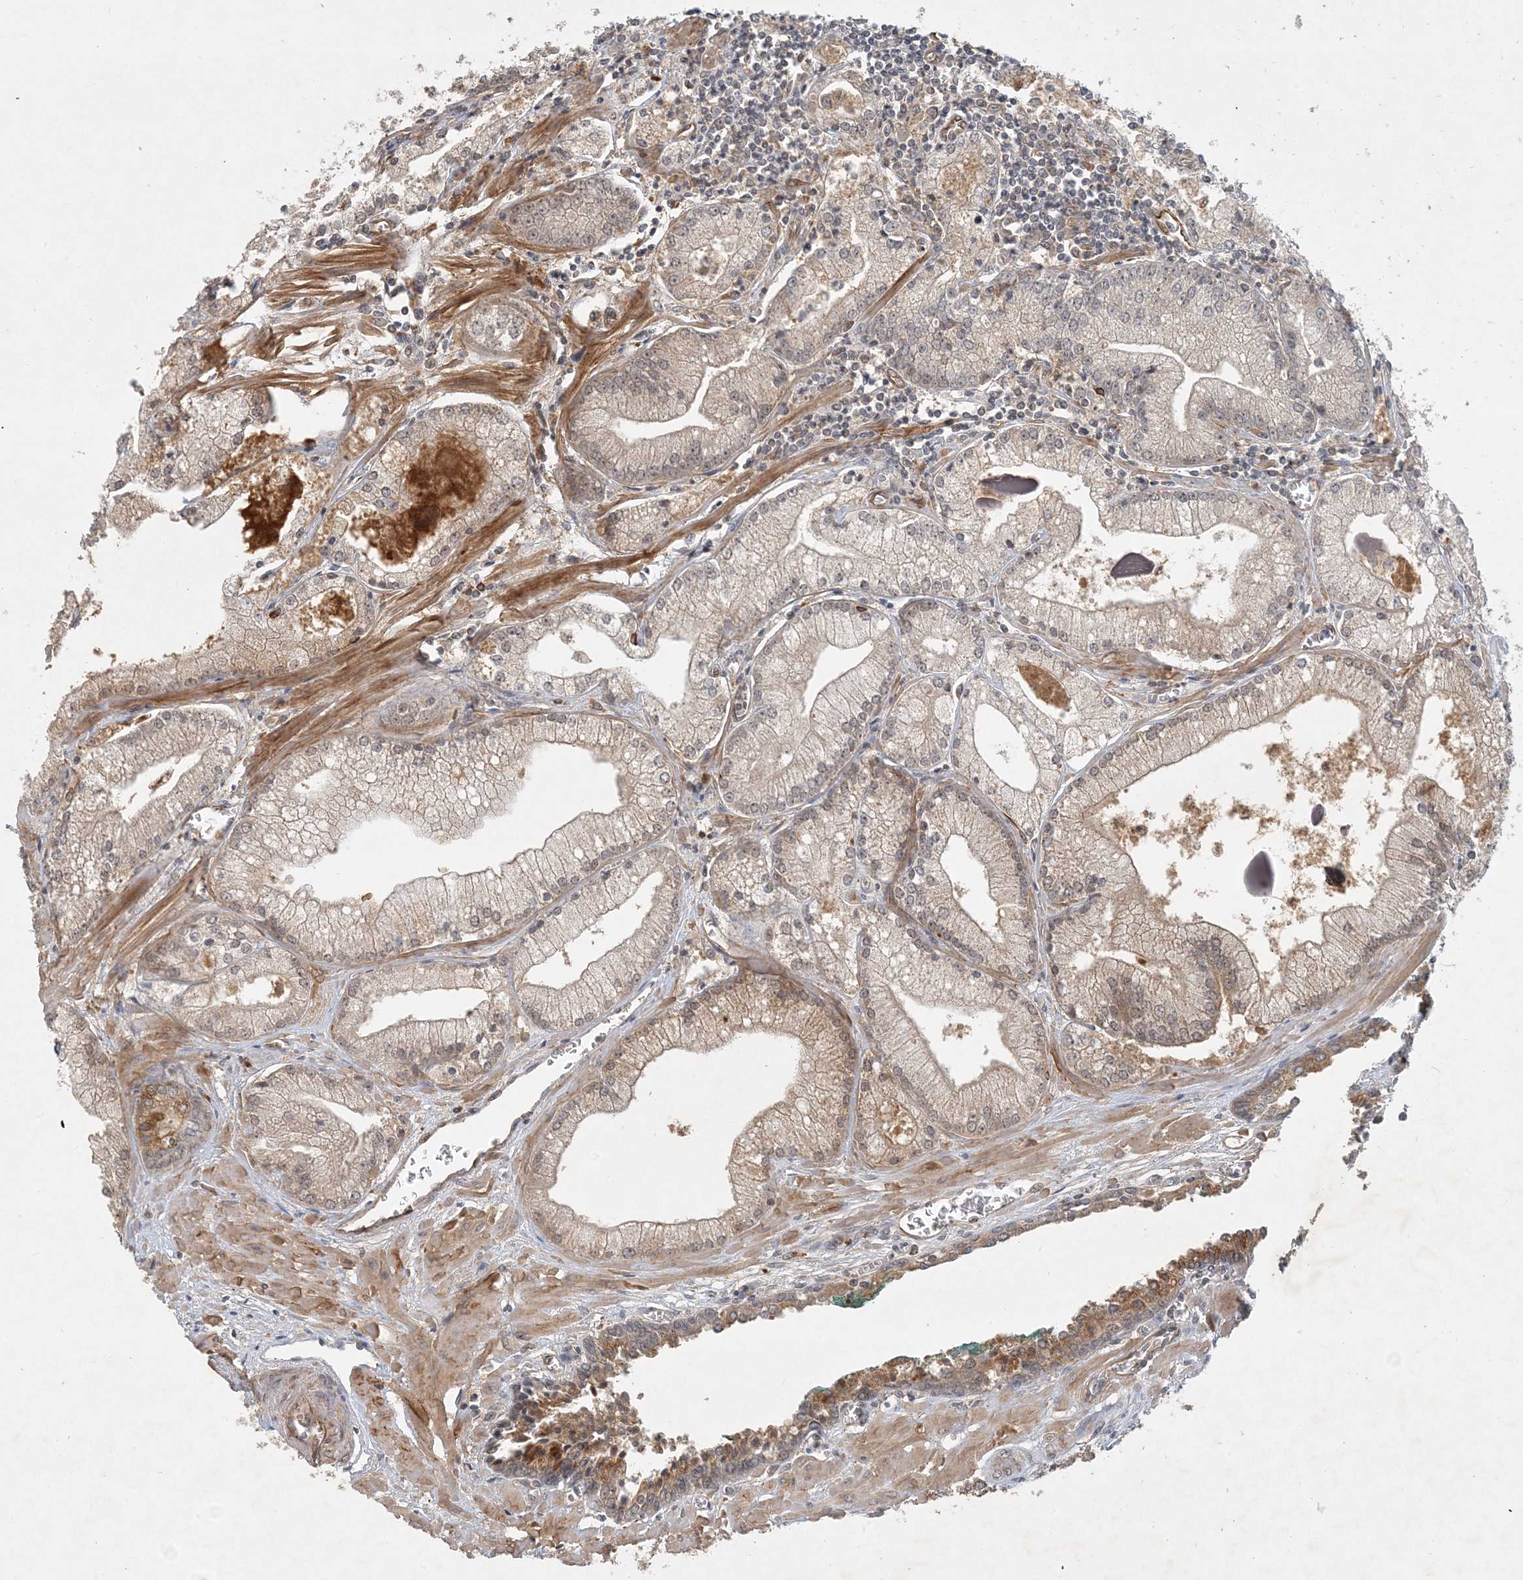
{"staining": {"intensity": "moderate", "quantity": "25%-75%", "location": "cytoplasmic/membranous"}, "tissue": "prostate cancer", "cell_type": "Tumor cells", "image_type": "cancer", "snomed": [{"axis": "morphology", "description": "Adenocarcinoma, Low grade"}, {"axis": "topography", "description": "Prostate"}], "caption": "Immunohistochemical staining of human low-grade adenocarcinoma (prostate) demonstrates medium levels of moderate cytoplasmic/membranous protein staining in about 25%-75% of tumor cells. Using DAB (3,3'-diaminobenzidine) (brown) and hematoxylin (blue) stains, captured at high magnification using brightfield microscopy.", "gene": "ZCCHC4", "patient": {"sex": "male", "age": 67}}